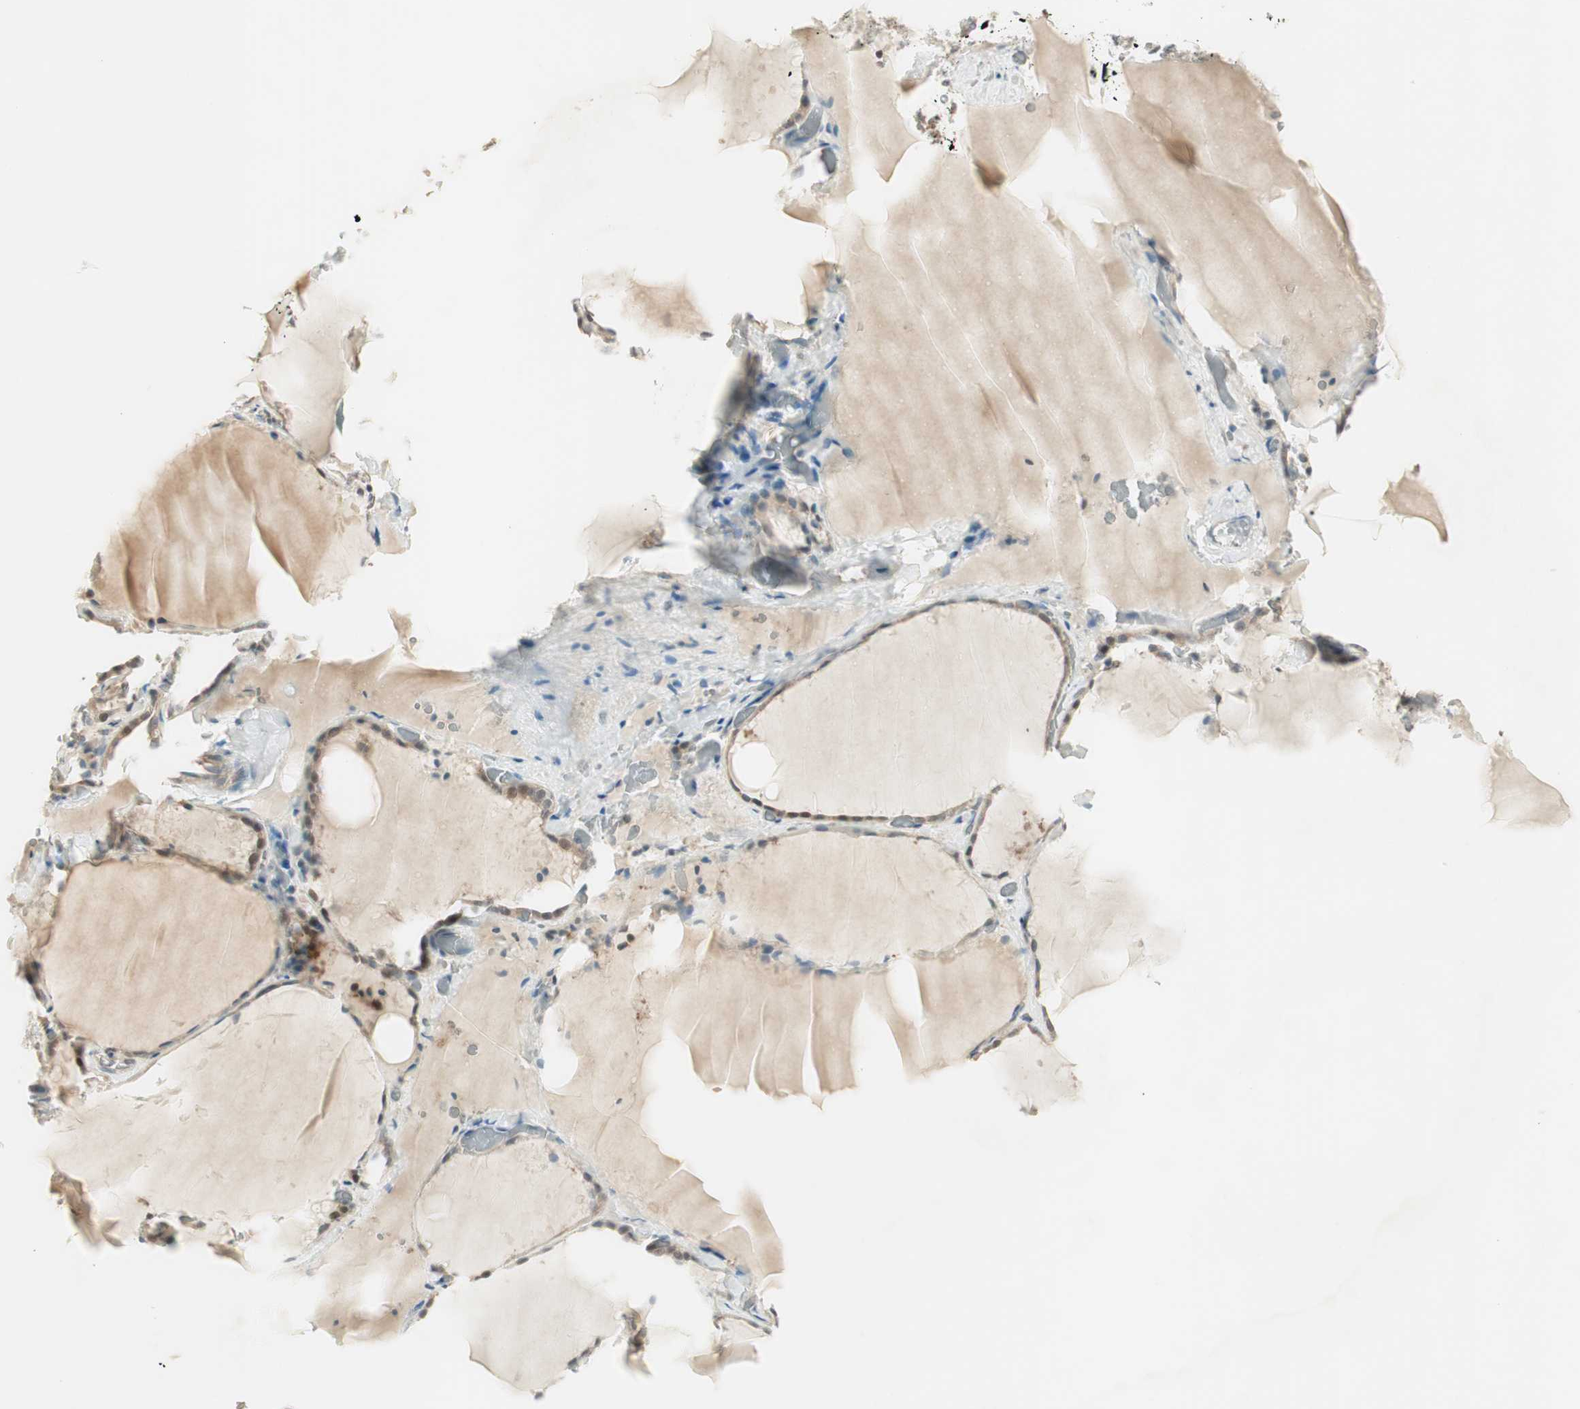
{"staining": {"intensity": "weak", "quantity": "<25%", "location": "cytoplasmic/membranous,nuclear"}, "tissue": "thyroid gland", "cell_type": "Glandular cells", "image_type": "normal", "snomed": [{"axis": "morphology", "description": "Normal tissue, NOS"}, {"axis": "topography", "description": "Thyroid gland"}], "caption": "The photomicrograph reveals no significant positivity in glandular cells of thyroid gland.", "gene": "IPO5", "patient": {"sex": "female", "age": 22}}